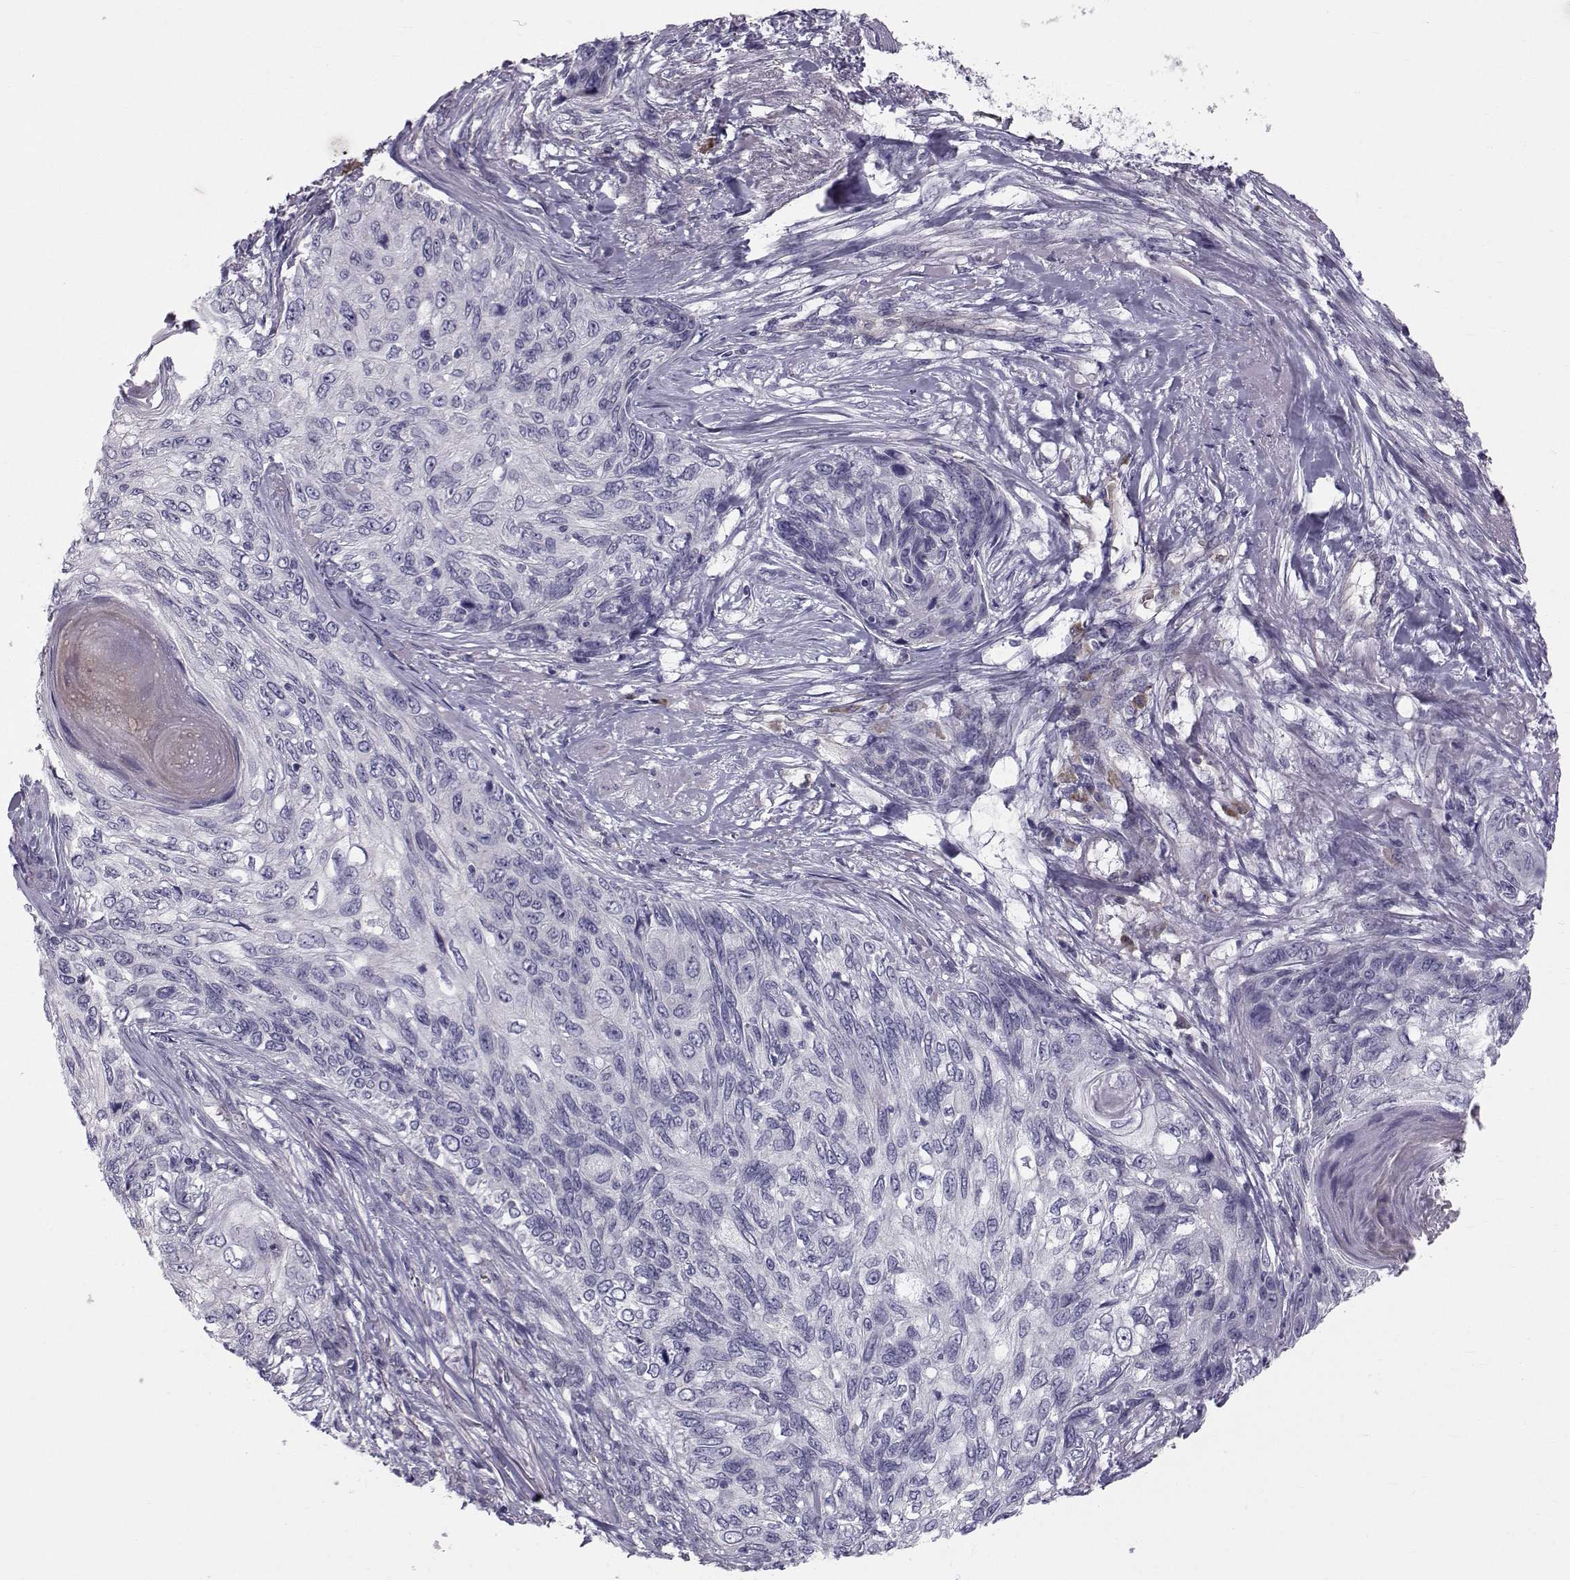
{"staining": {"intensity": "negative", "quantity": "none", "location": "none"}, "tissue": "skin cancer", "cell_type": "Tumor cells", "image_type": "cancer", "snomed": [{"axis": "morphology", "description": "Squamous cell carcinoma, NOS"}, {"axis": "topography", "description": "Skin"}], "caption": "IHC micrograph of skin cancer stained for a protein (brown), which exhibits no expression in tumor cells. (Brightfield microscopy of DAB IHC at high magnification).", "gene": "QPCT", "patient": {"sex": "male", "age": 92}}